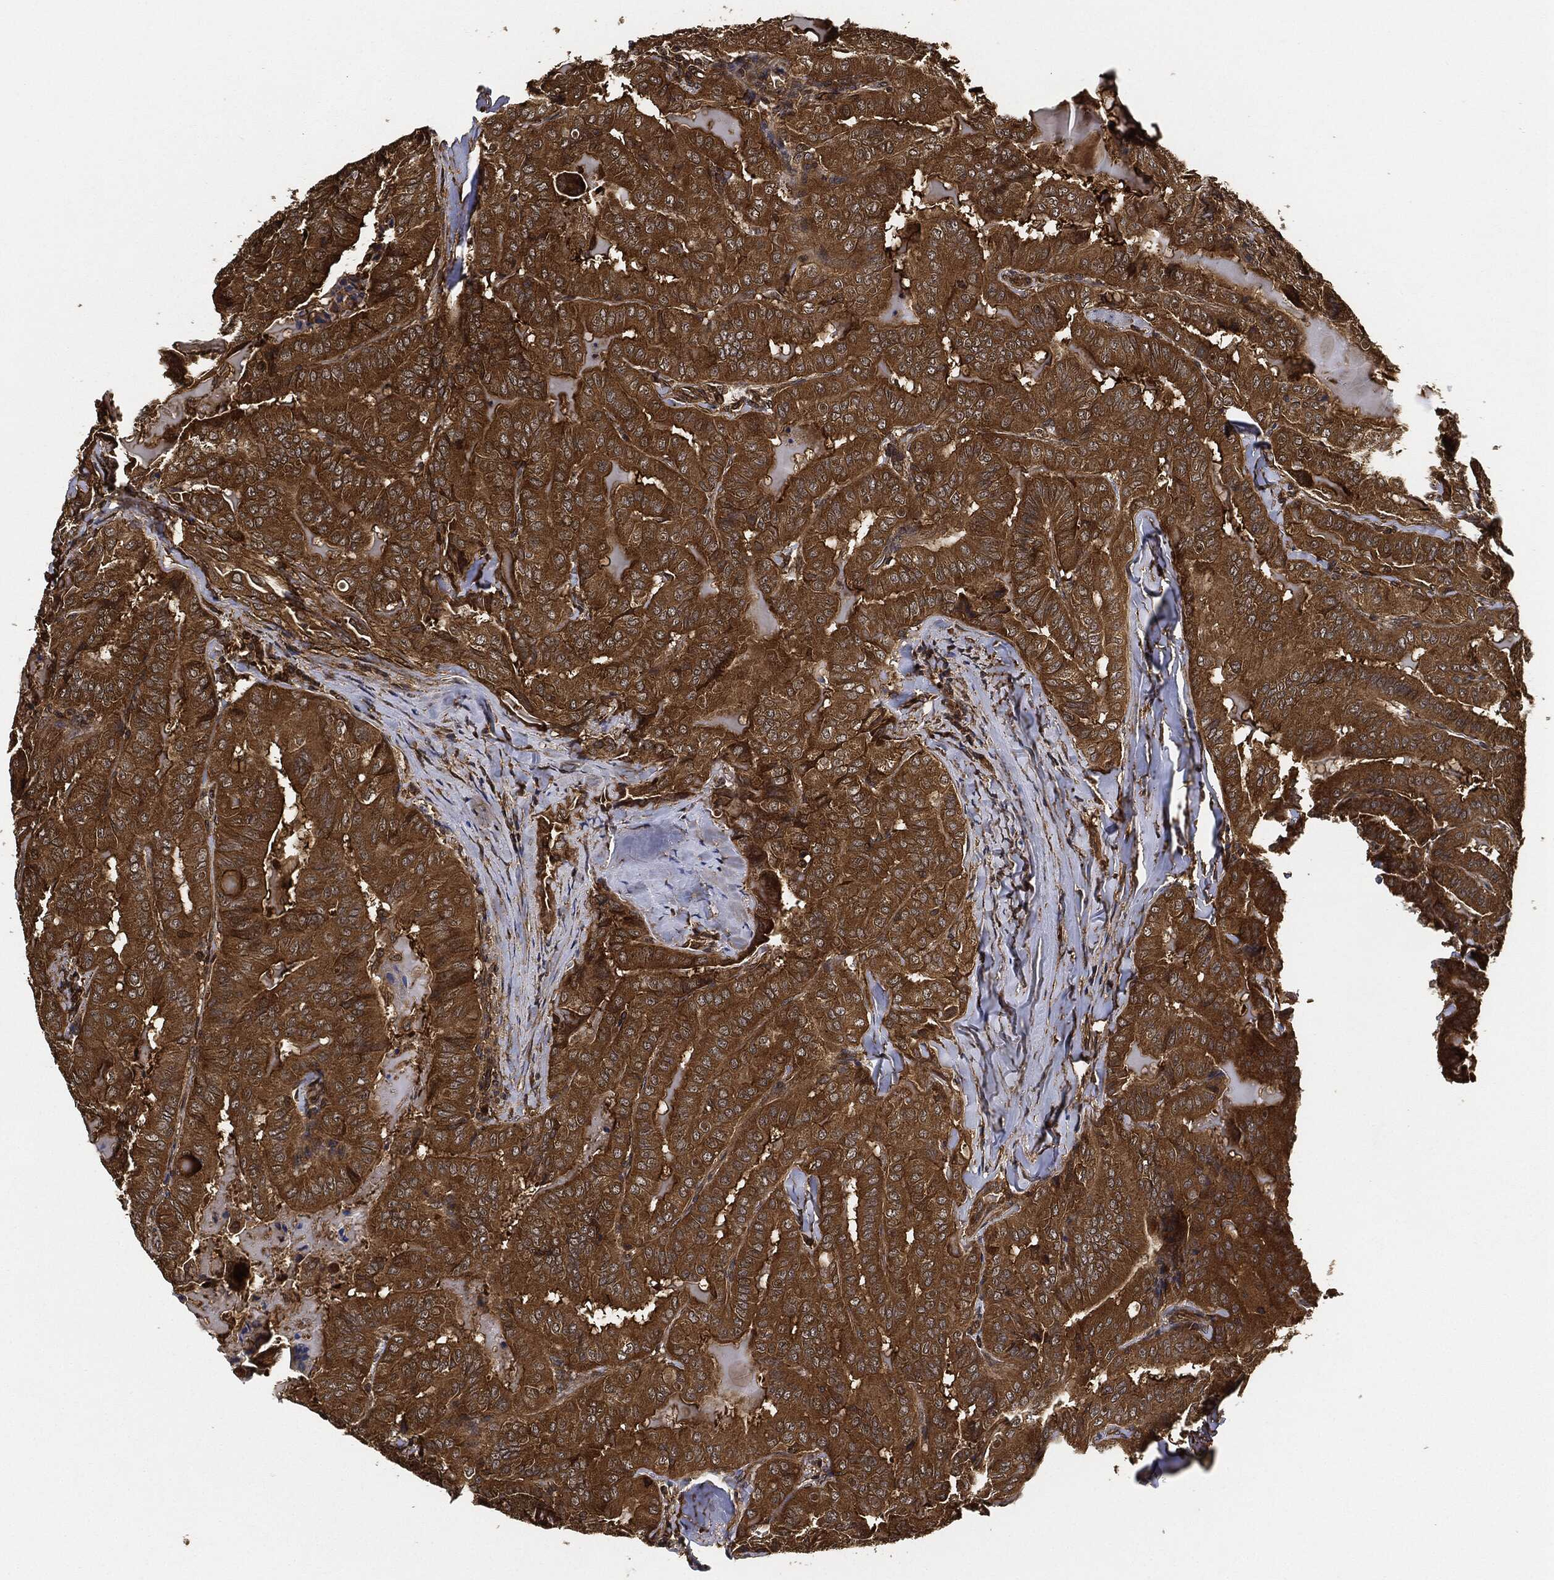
{"staining": {"intensity": "strong", "quantity": ">75%", "location": "cytoplasmic/membranous"}, "tissue": "thyroid cancer", "cell_type": "Tumor cells", "image_type": "cancer", "snomed": [{"axis": "morphology", "description": "Papillary adenocarcinoma, NOS"}, {"axis": "topography", "description": "Thyroid gland"}], "caption": "There is high levels of strong cytoplasmic/membranous staining in tumor cells of papillary adenocarcinoma (thyroid), as demonstrated by immunohistochemical staining (brown color).", "gene": "CEP290", "patient": {"sex": "female", "age": 68}}